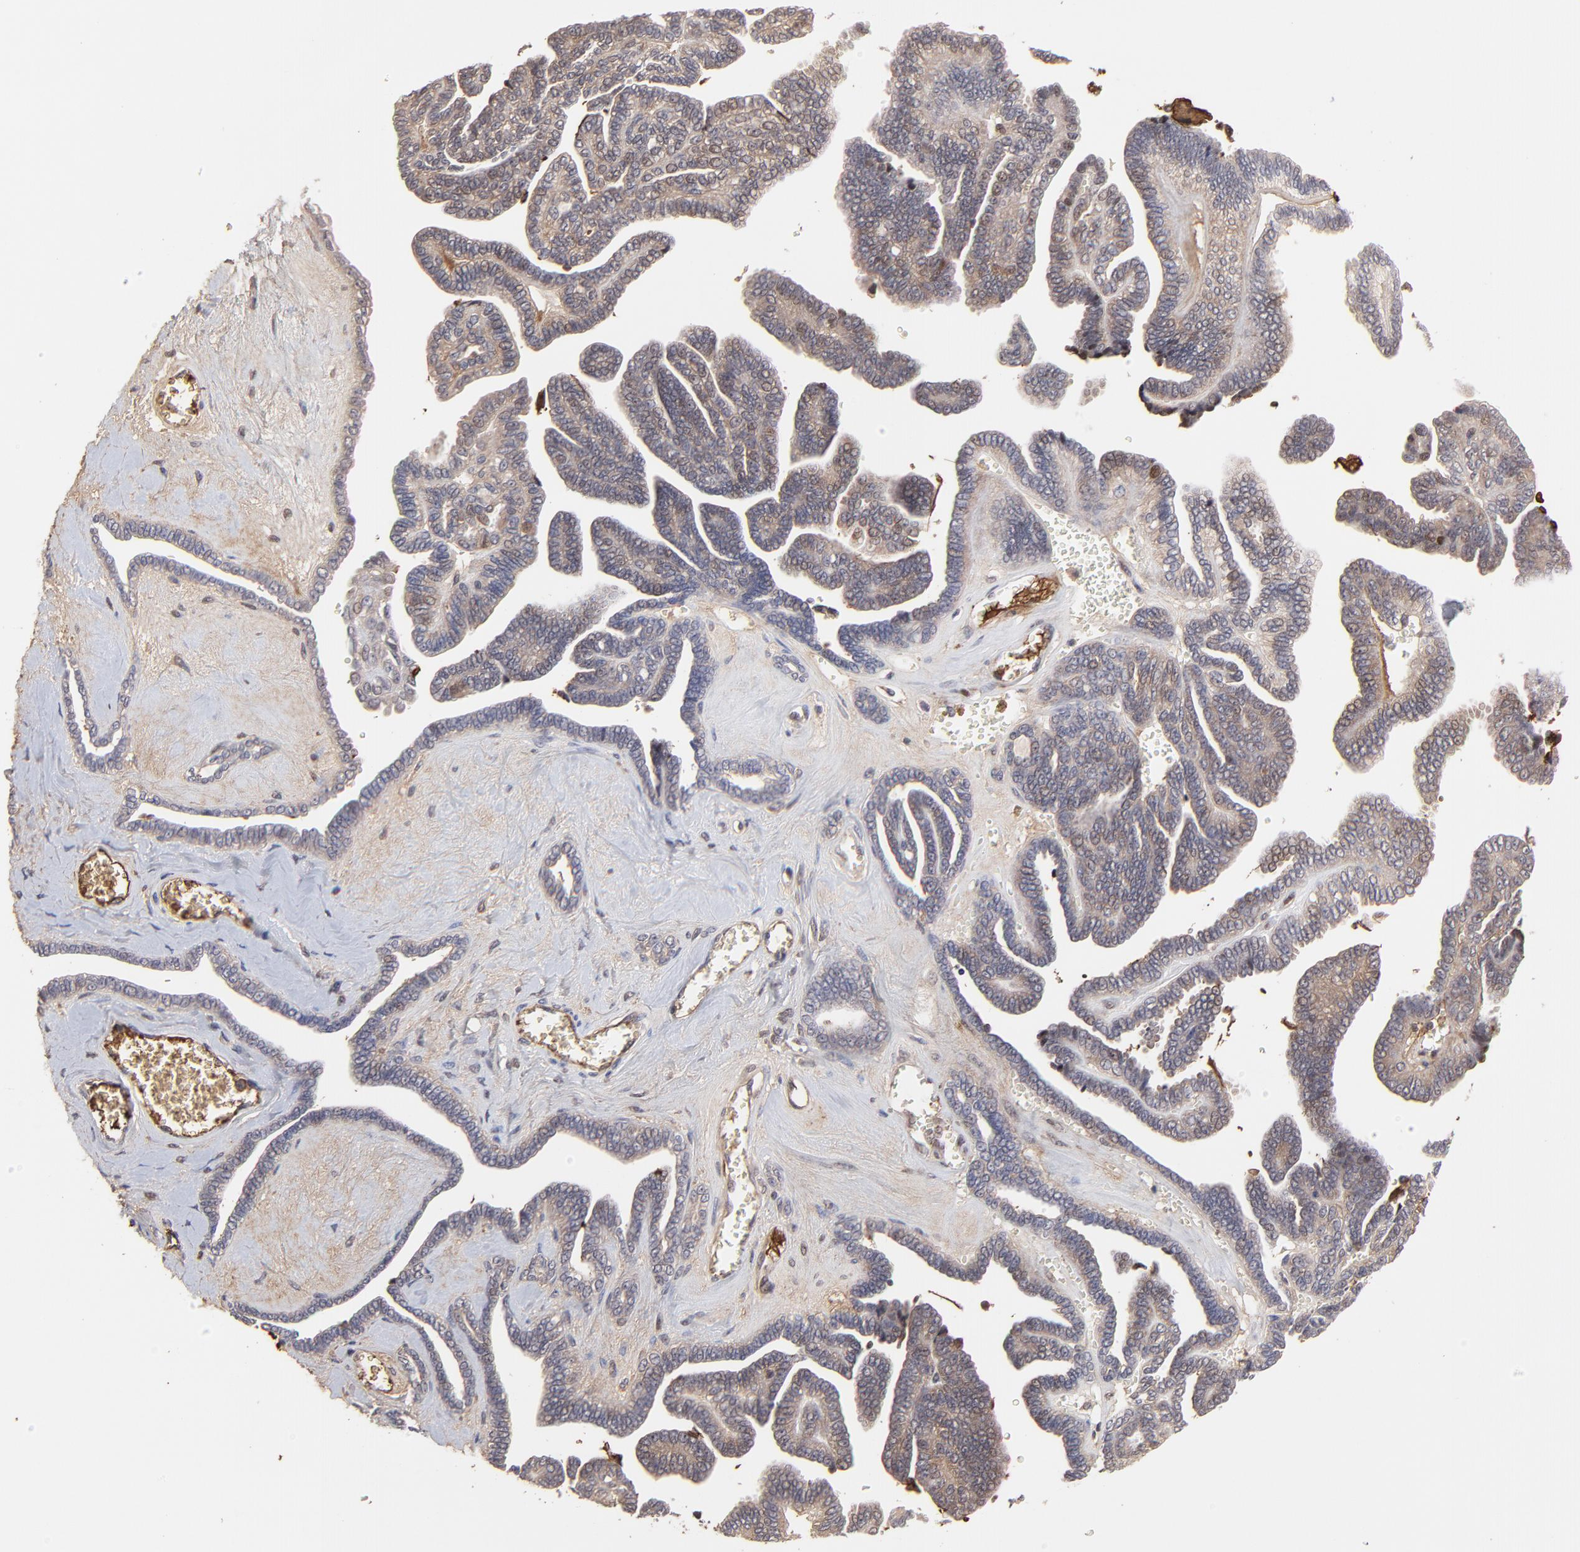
{"staining": {"intensity": "weak", "quantity": "25%-75%", "location": "nuclear"}, "tissue": "ovarian cancer", "cell_type": "Tumor cells", "image_type": "cancer", "snomed": [{"axis": "morphology", "description": "Cystadenocarcinoma, serous, NOS"}, {"axis": "topography", "description": "Ovary"}], "caption": "Human ovarian cancer (serous cystadenocarcinoma) stained with a protein marker shows weak staining in tumor cells.", "gene": "PSMD14", "patient": {"sex": "female", "age": 71}}